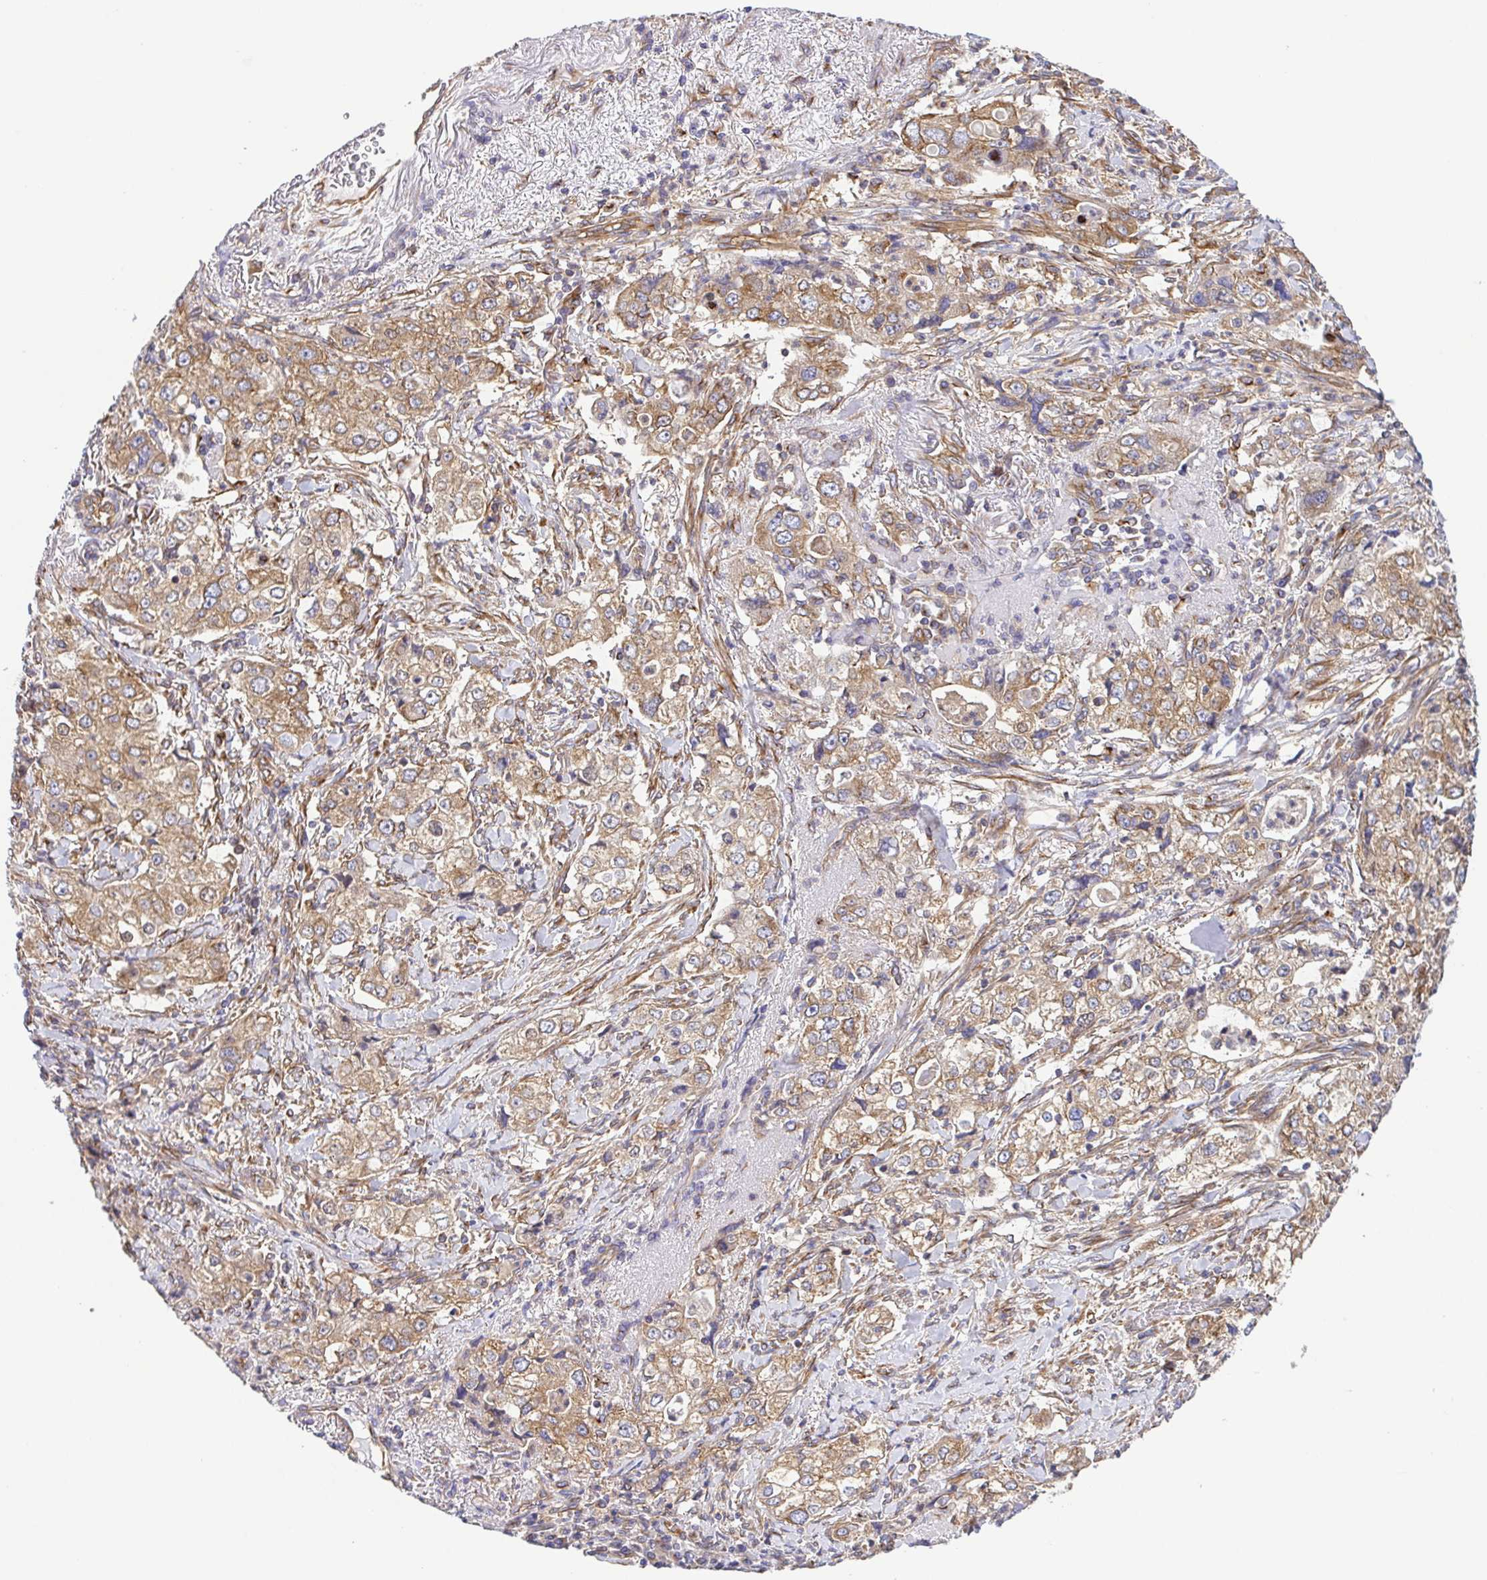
{"staining": {"intensity": "moderate", "quantity": ">75%", "location": "cytoplasmic/membranous"}, "tissue": "stomach cancer", "cell_type": "Tumor cells", "image_type": "cancer", "snomed": [{"axis": "morphology", "description": "Adenocarcinoma, NOS"}, {"axis": "topography", "description": "Stomach, upper"}], "caption": "Moderate cytoplasmic/membranous protein positivity is appreciated in about >75% of tumor cells in stomach cancer (adenocarcinoma). Immunohistochemistry stains the protein of interest in brown and the nuclei are stained blue.", "gene": "KIF5B", "patient": {"sex": "male", "age": 75}}